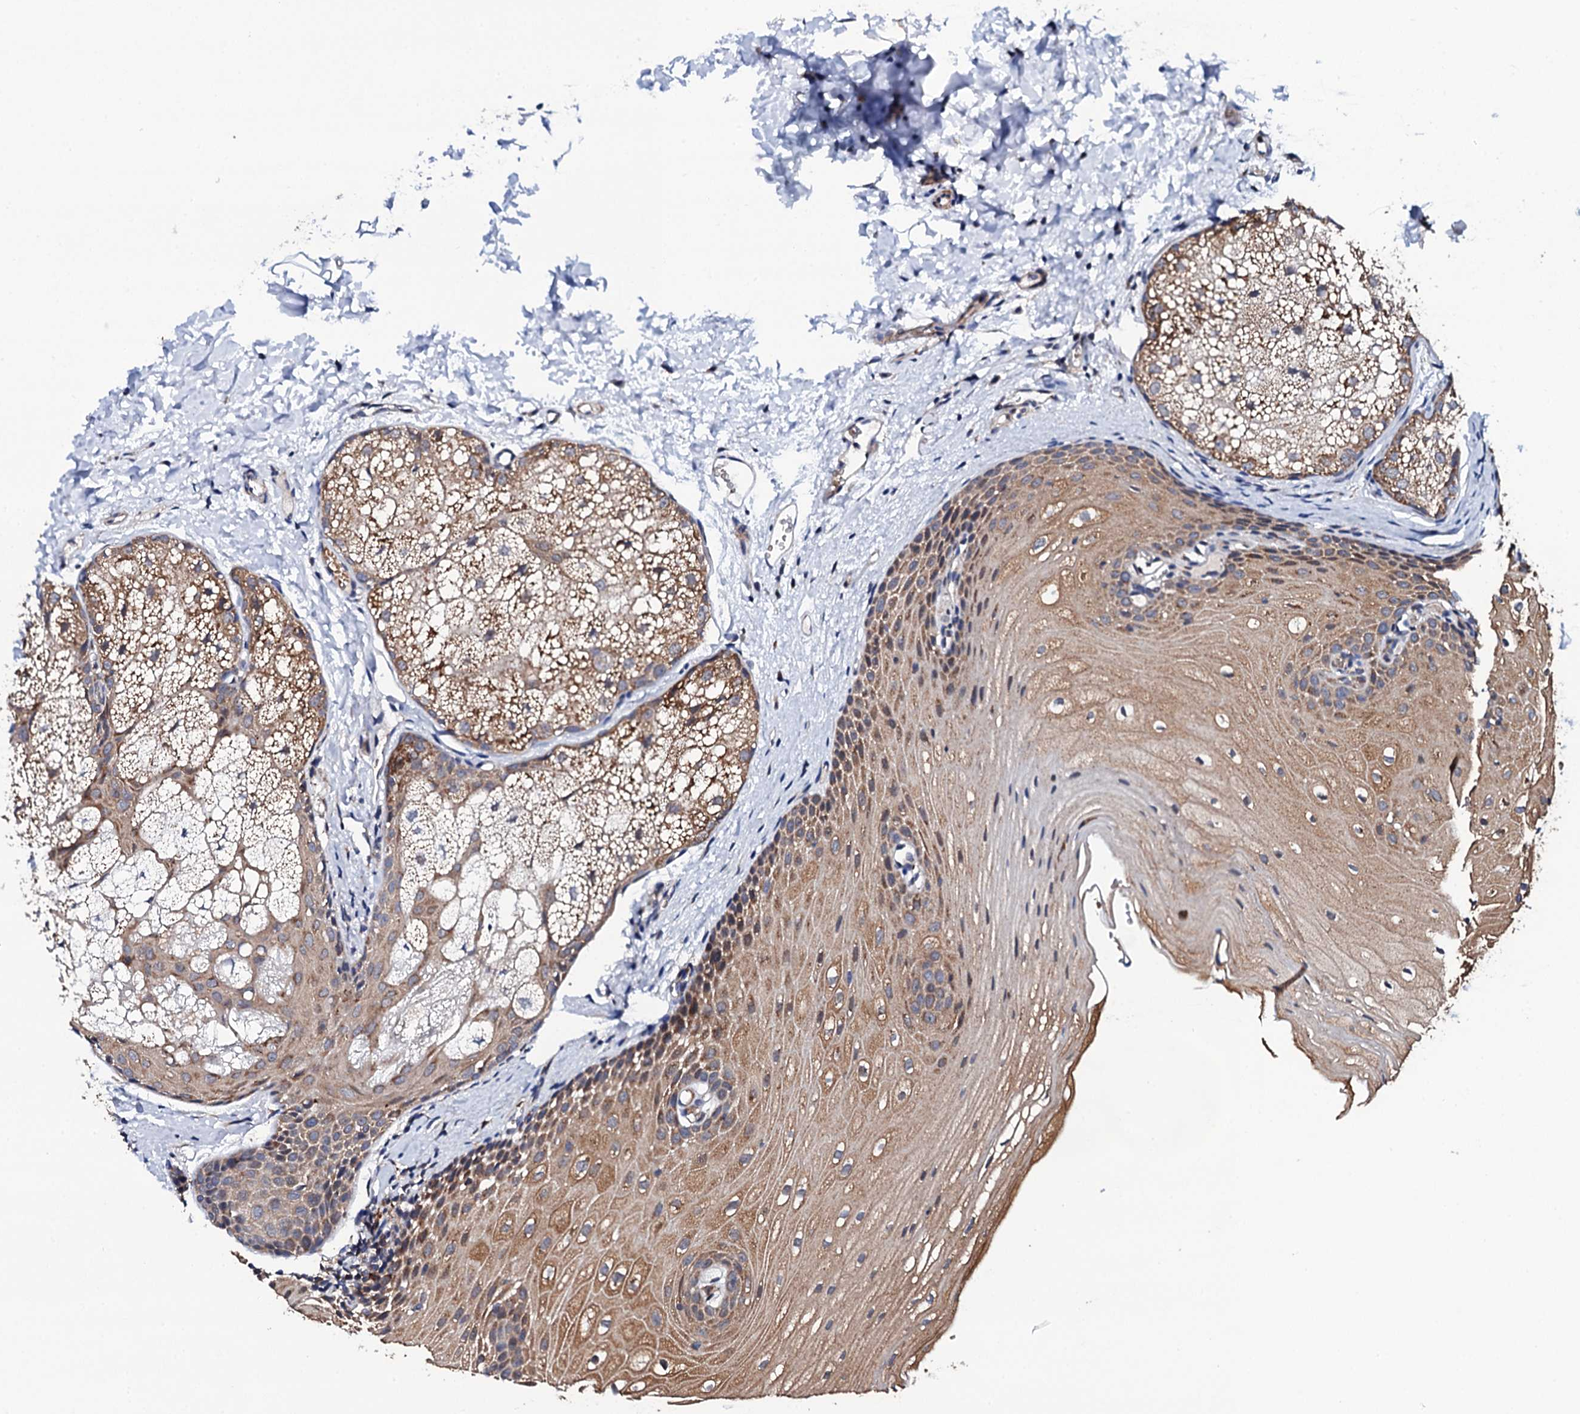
{"staining": {"intensity": "moderate", "quantity": ">75%", "location": "cytoplasmic/membranous"}, "tissue": "oral mucosa", "cell_type": "Squamous epithelial cells", "image_type": "normal", "snomed": [{"axis": "morphology", "description": "Normal tissue, NOS"}, {"axis": "topography", "description": "Oral tissue"}], "caption": "DAB (3,3'-diaminobenzidine) immunohistochemical staining of benign human oral mucosa shows moderate cytoplasmic/membranous protein expression in about >75% of squamous epithelial cells.", "gene": "COG4", "patient": {"sex": "female", "age": 70}}